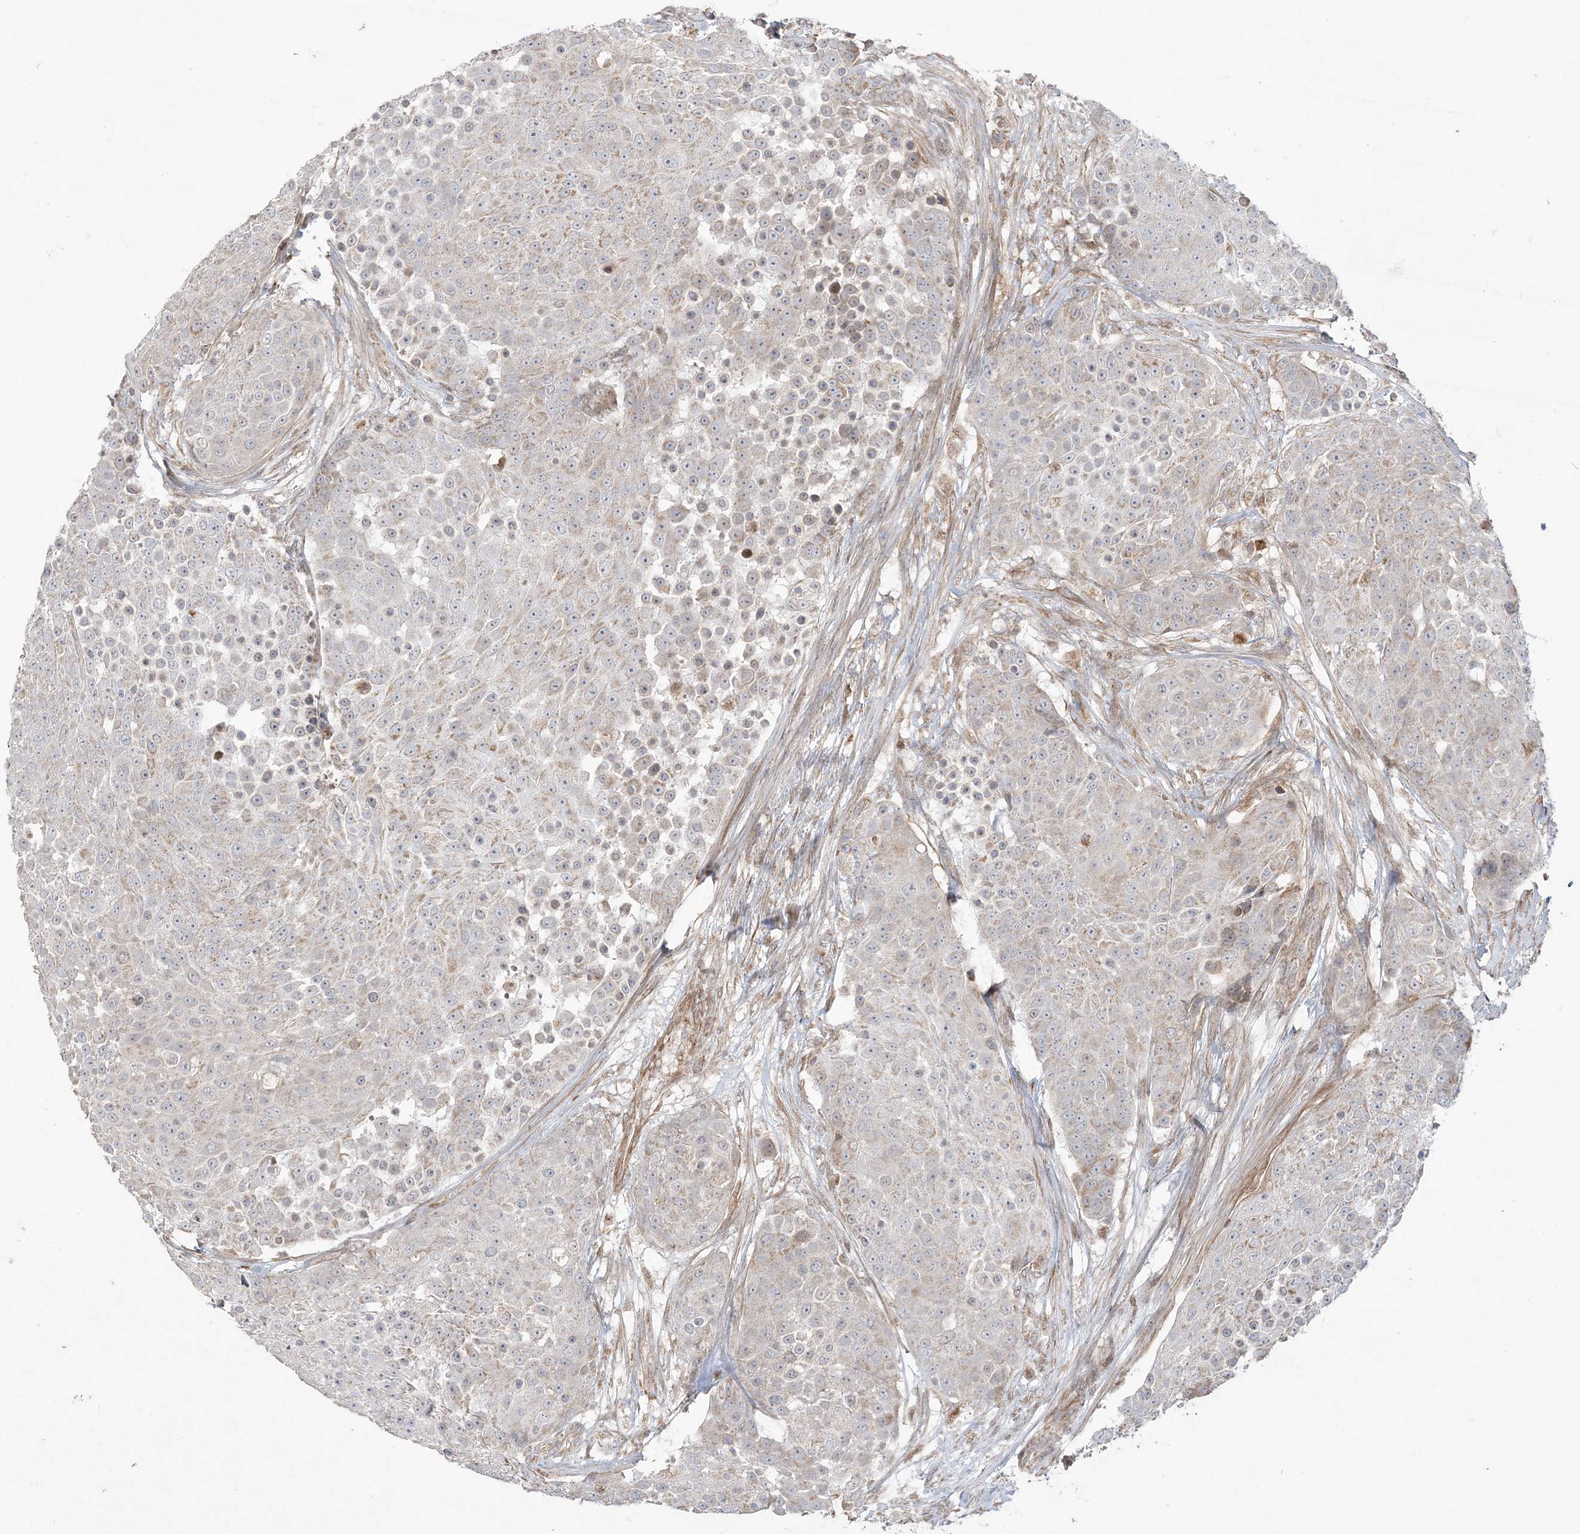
{"staining": {"intensity": "negative", "quantity": "none", "location": "none"}, "tissue": "urothelial cancer", "cell_type": "Tumor cells", "image_type": "cancer", "snomed": [{"axis": "morphology", "description": "Urothelial carcinoma, High grade"}, {"axis": "topography", "description": "Urinary bladder"}], "caption": "Urothelial carcinoma (high-grade) was stained to show a protein in brown. There is no significant staining in tumor cells.", "gene": "SCLT1", "patient": {"sex": "female", "age": 63}}